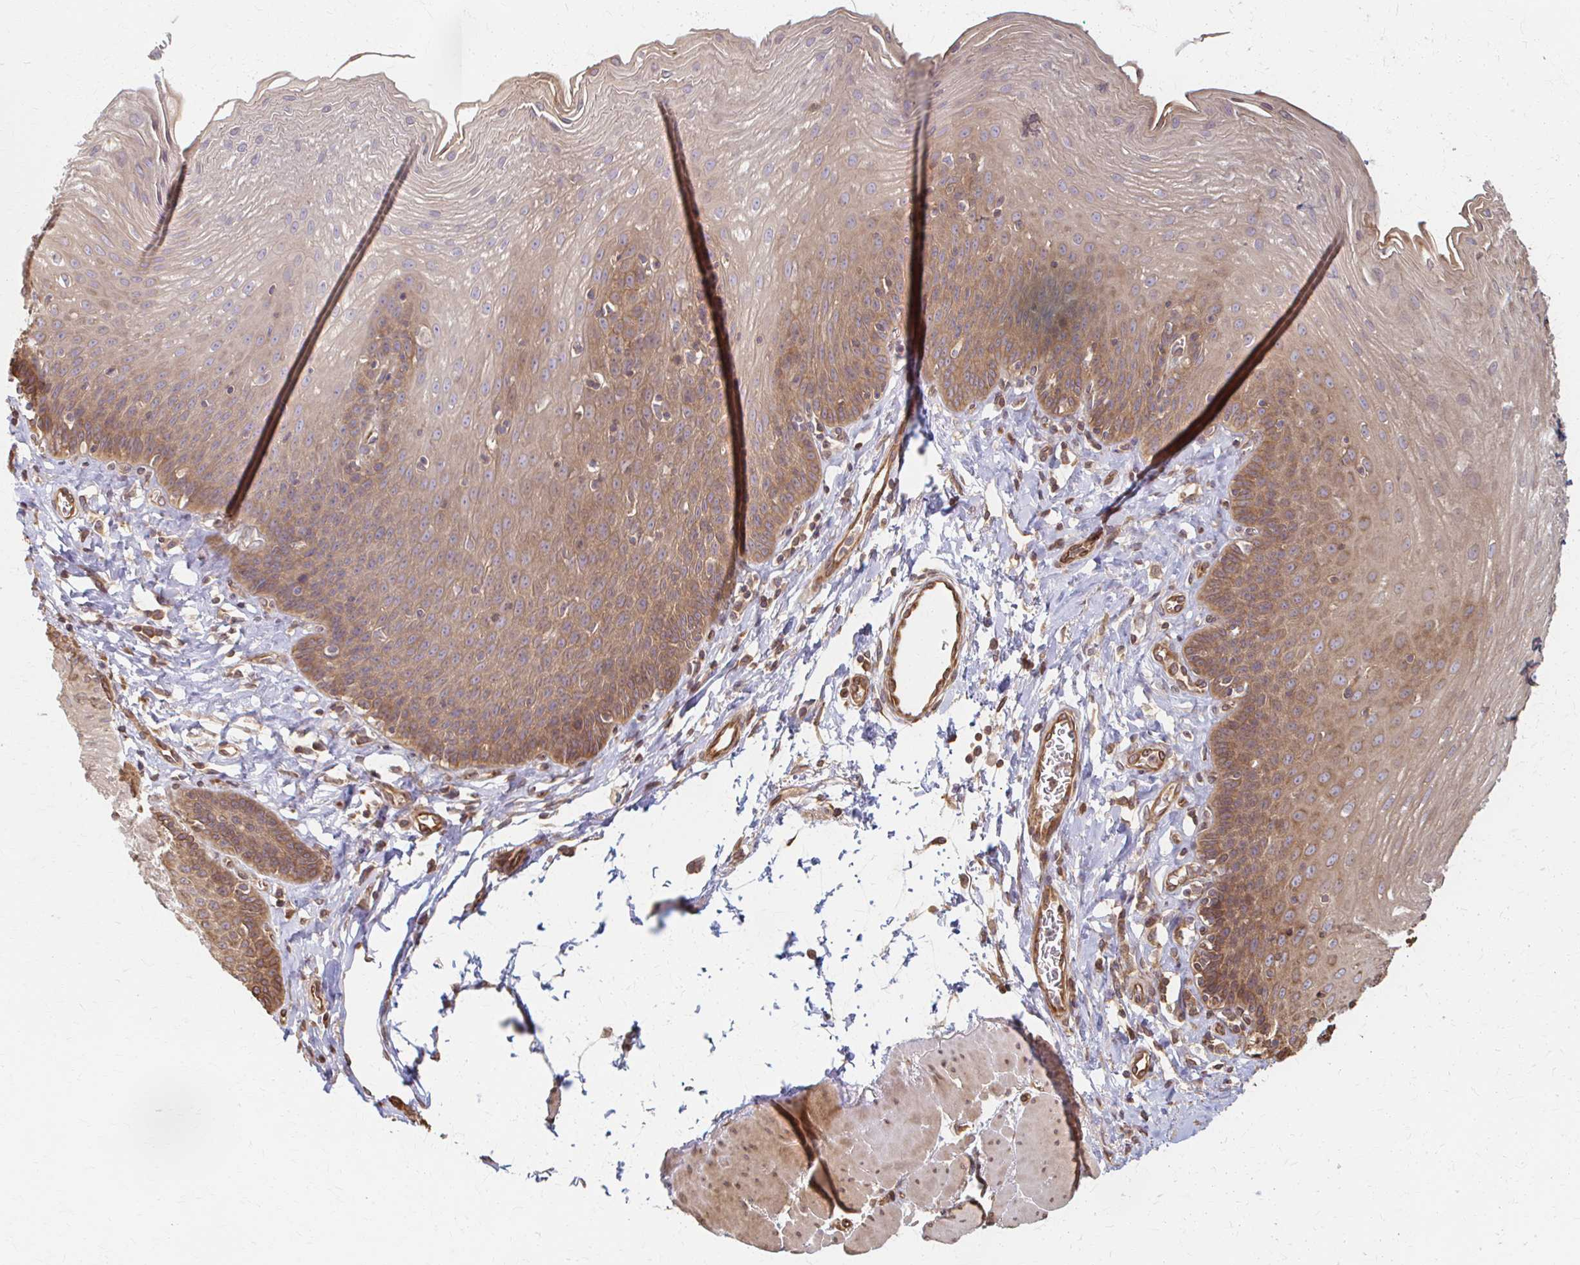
{"staining": {"intensity": "moderate", "quantity": ">75%", "location": "cytoplasmic/membranous"}, "tissue": "esophagus", "cell_type": "Squamous epithelial cells", "image_type": "normal", "snomed": [{"axis": "morphology", "description": "Normal tissue, NOS"}, {"axis": "topography", "description": "Esophagus"}], "caption": "A brown stain shows moderate cytoplasmic/membranous staining of a protein in squamous epithelial cells of normal esophagus.", "gene": "ARHGAP35", "patient": {"sex": "female", "age": 81}}